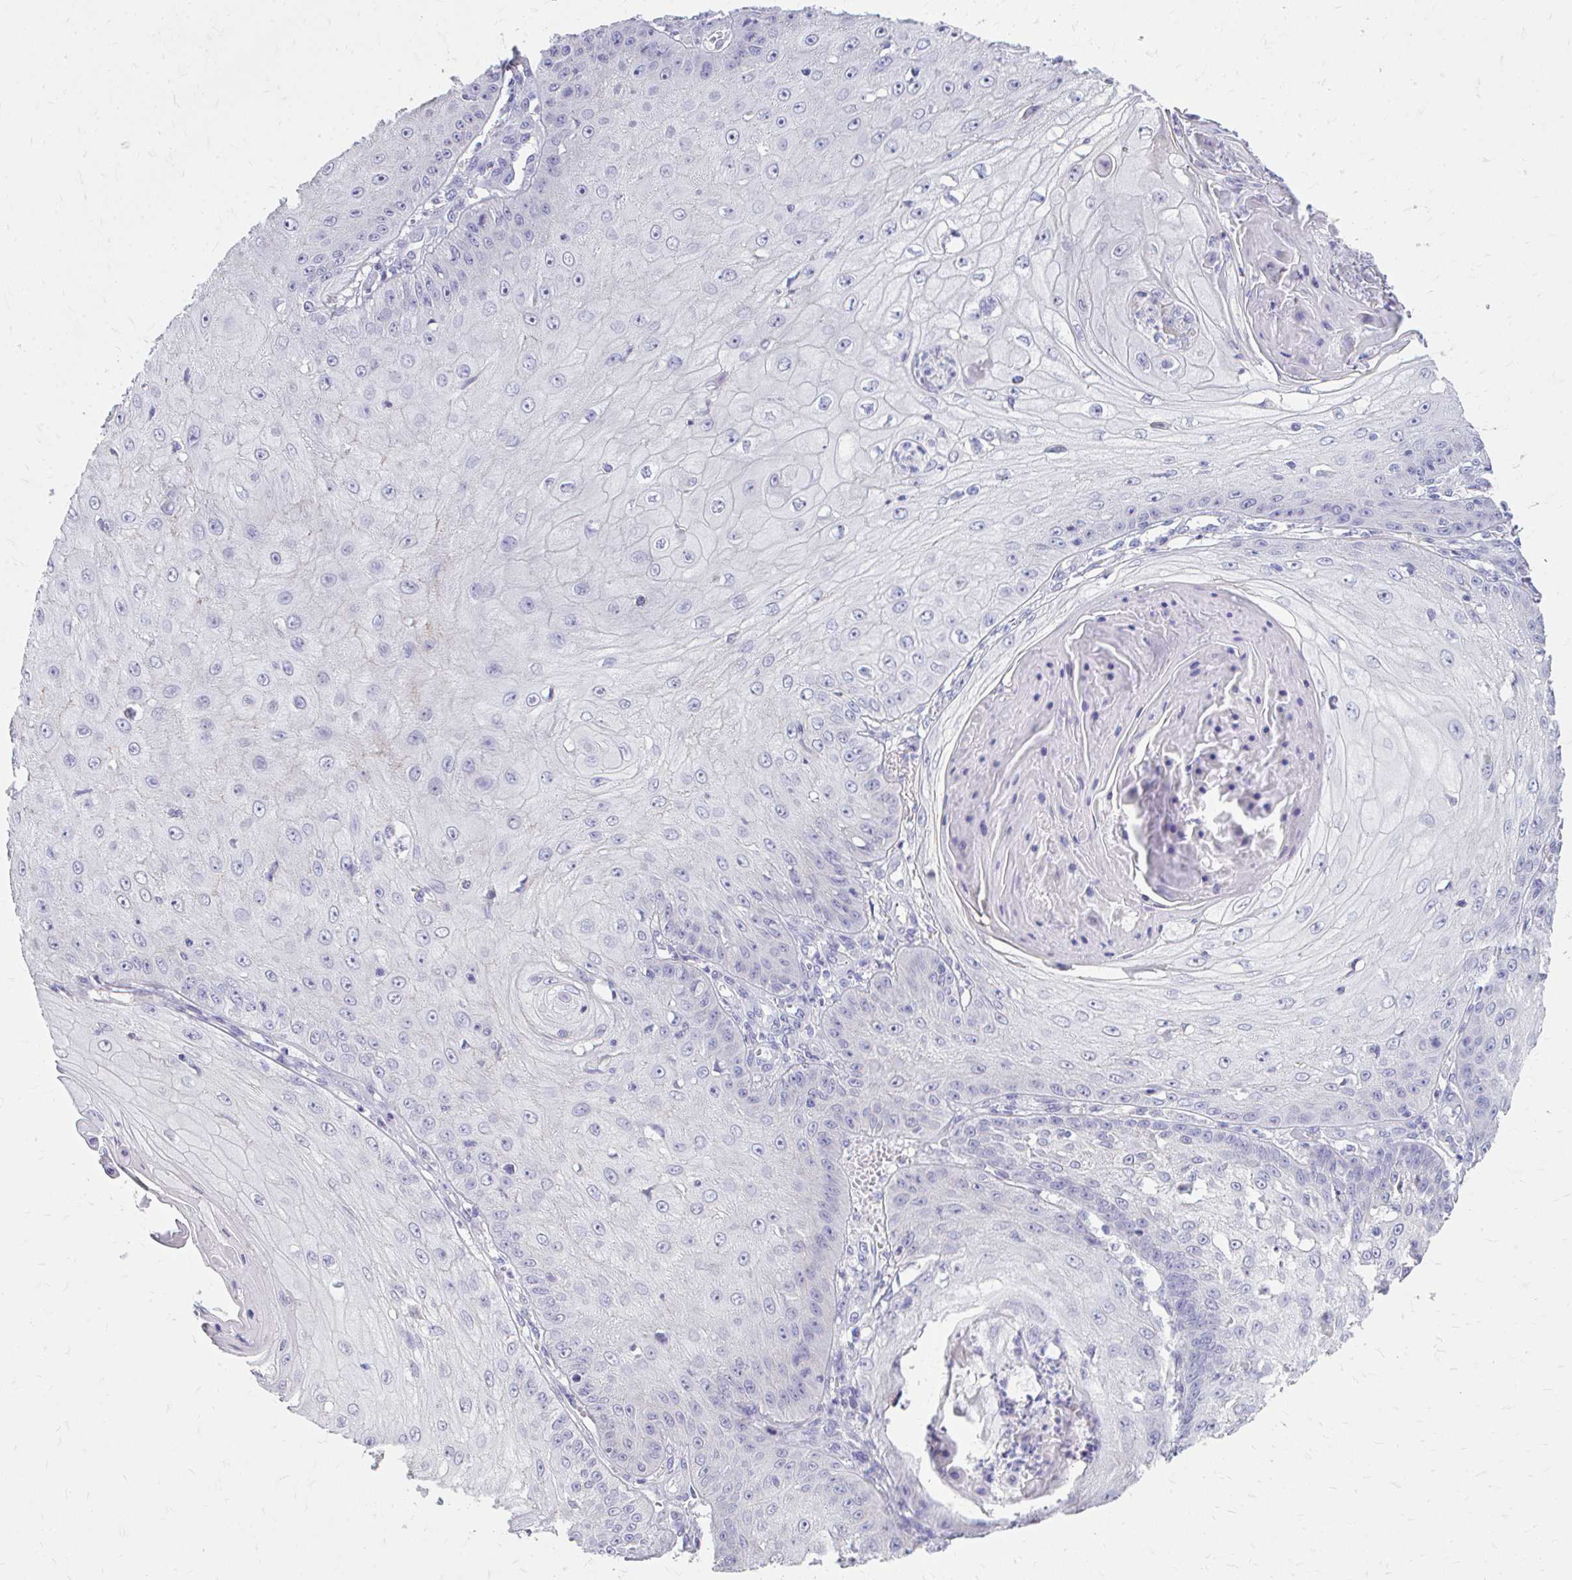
{"staining": {"intensity": "negative", "quantity": "none", "location": "none"}, "tissue": "skin cancer", "cell_type": "Tumor cells", "image_type": "cancer", "snomed": [{"axis": "morphology", "description": "Squamous cell carcinoma, NOS"}, {"axis": "topography", "description": "Skin"}], "caption": "The immunohistochemistry (IHC) micrograph has no significant positivity in tumor cells of squamous cell carcinoma (skin) tissue.", "gene": "CFH", "patient": {"sex": "male", "age": 70}}